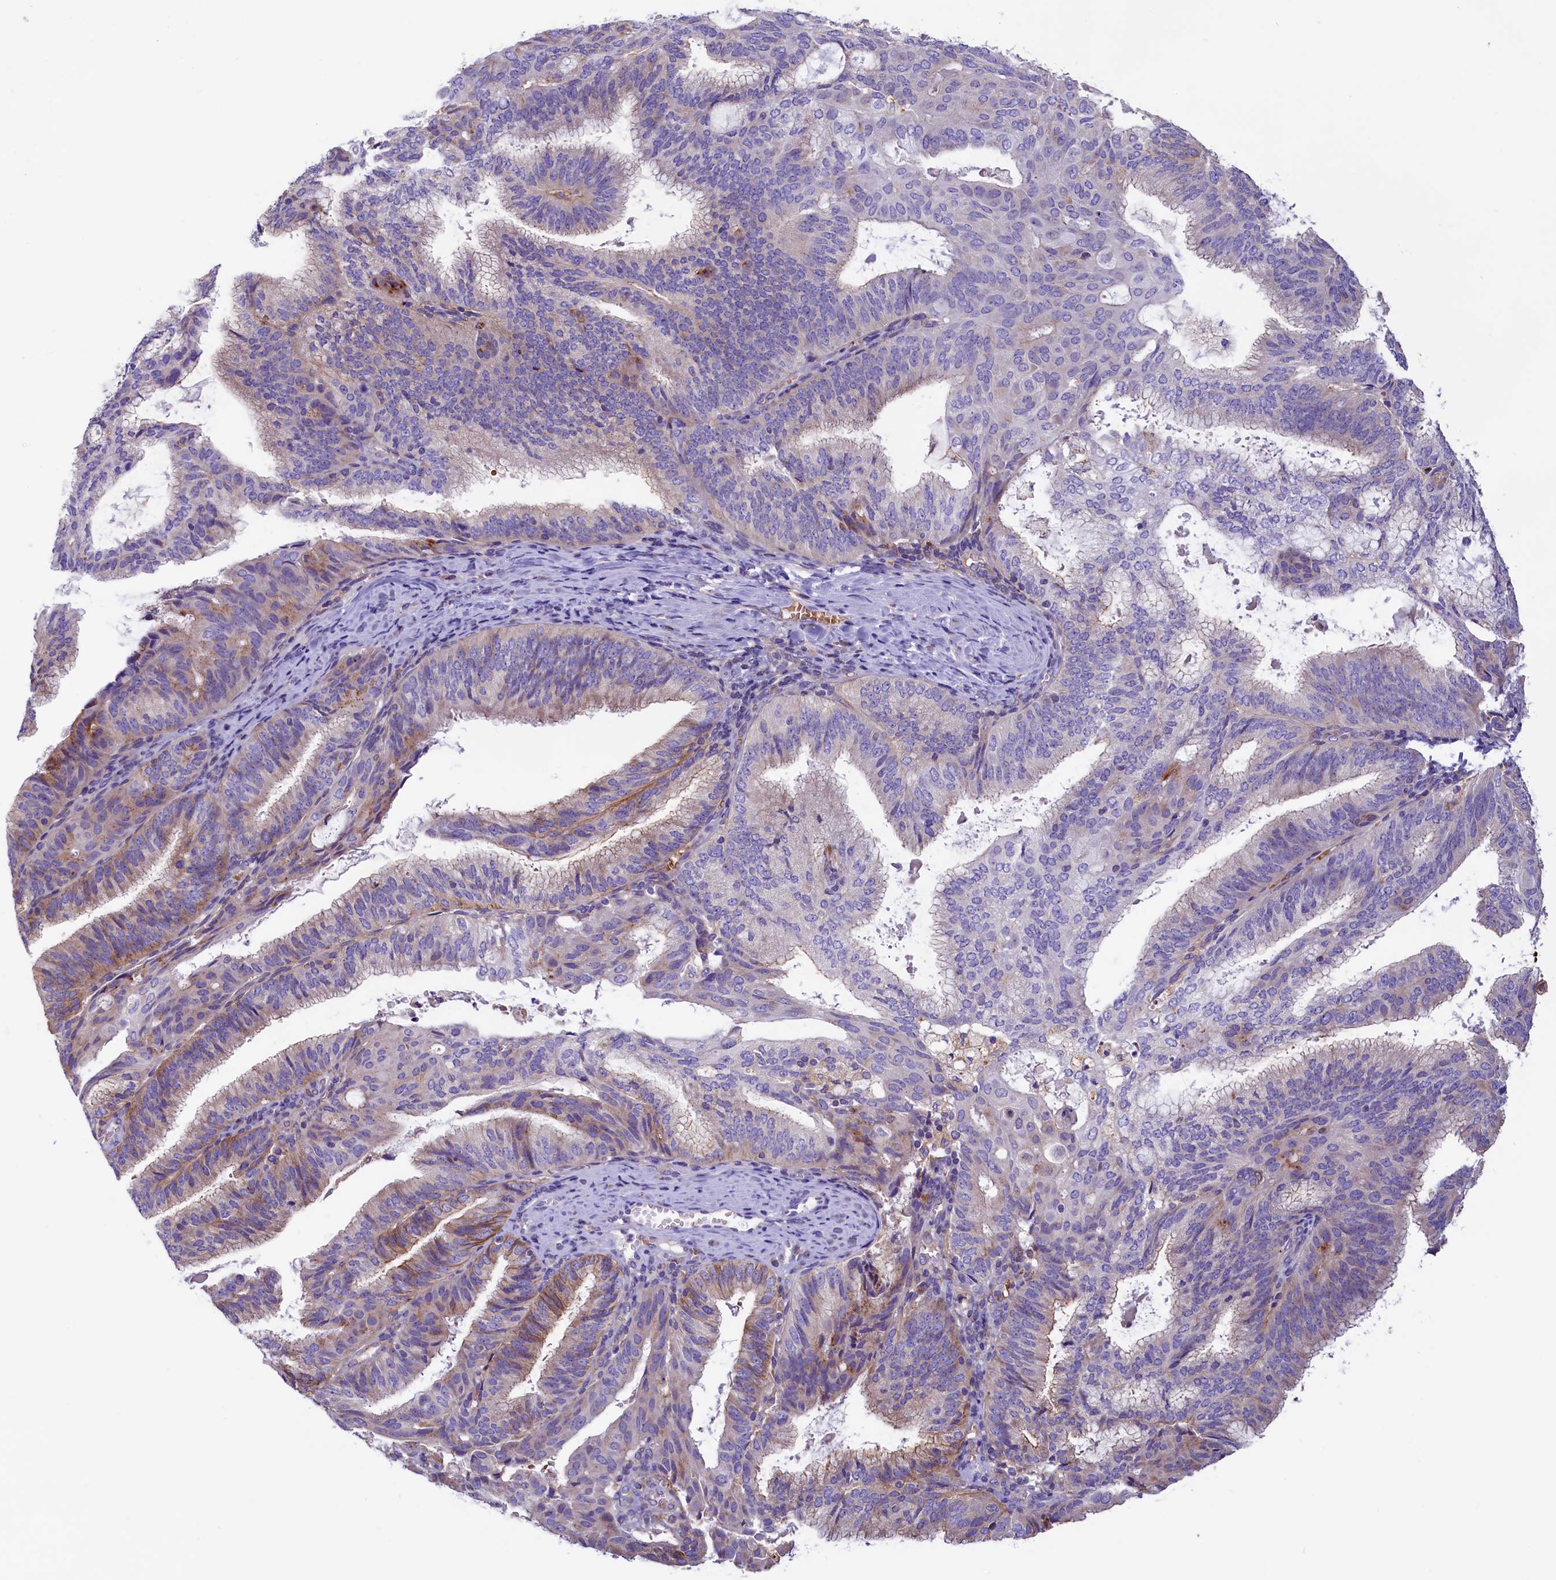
{"staining": {"intensity": "moderate", "quantity": "<25%", "location": "cytoplasmic/membranous"}, "tissue": "endometrial cancer", "cell_type": "Tumor cells", "image_type": "cancer", "snomed": [{"axis": "morphology", "description": "Adenocarcinoma, NOS"}, {"axis": "topography", "description": "Endometrium"}], "caption": "A micrograph of human endometrial cancer stained for a protein displays moderate cytoplasmic/membranous brown staining in tumor cells.", "gene": "HPS6", "patient": {"sex": "female", "age": 49}}